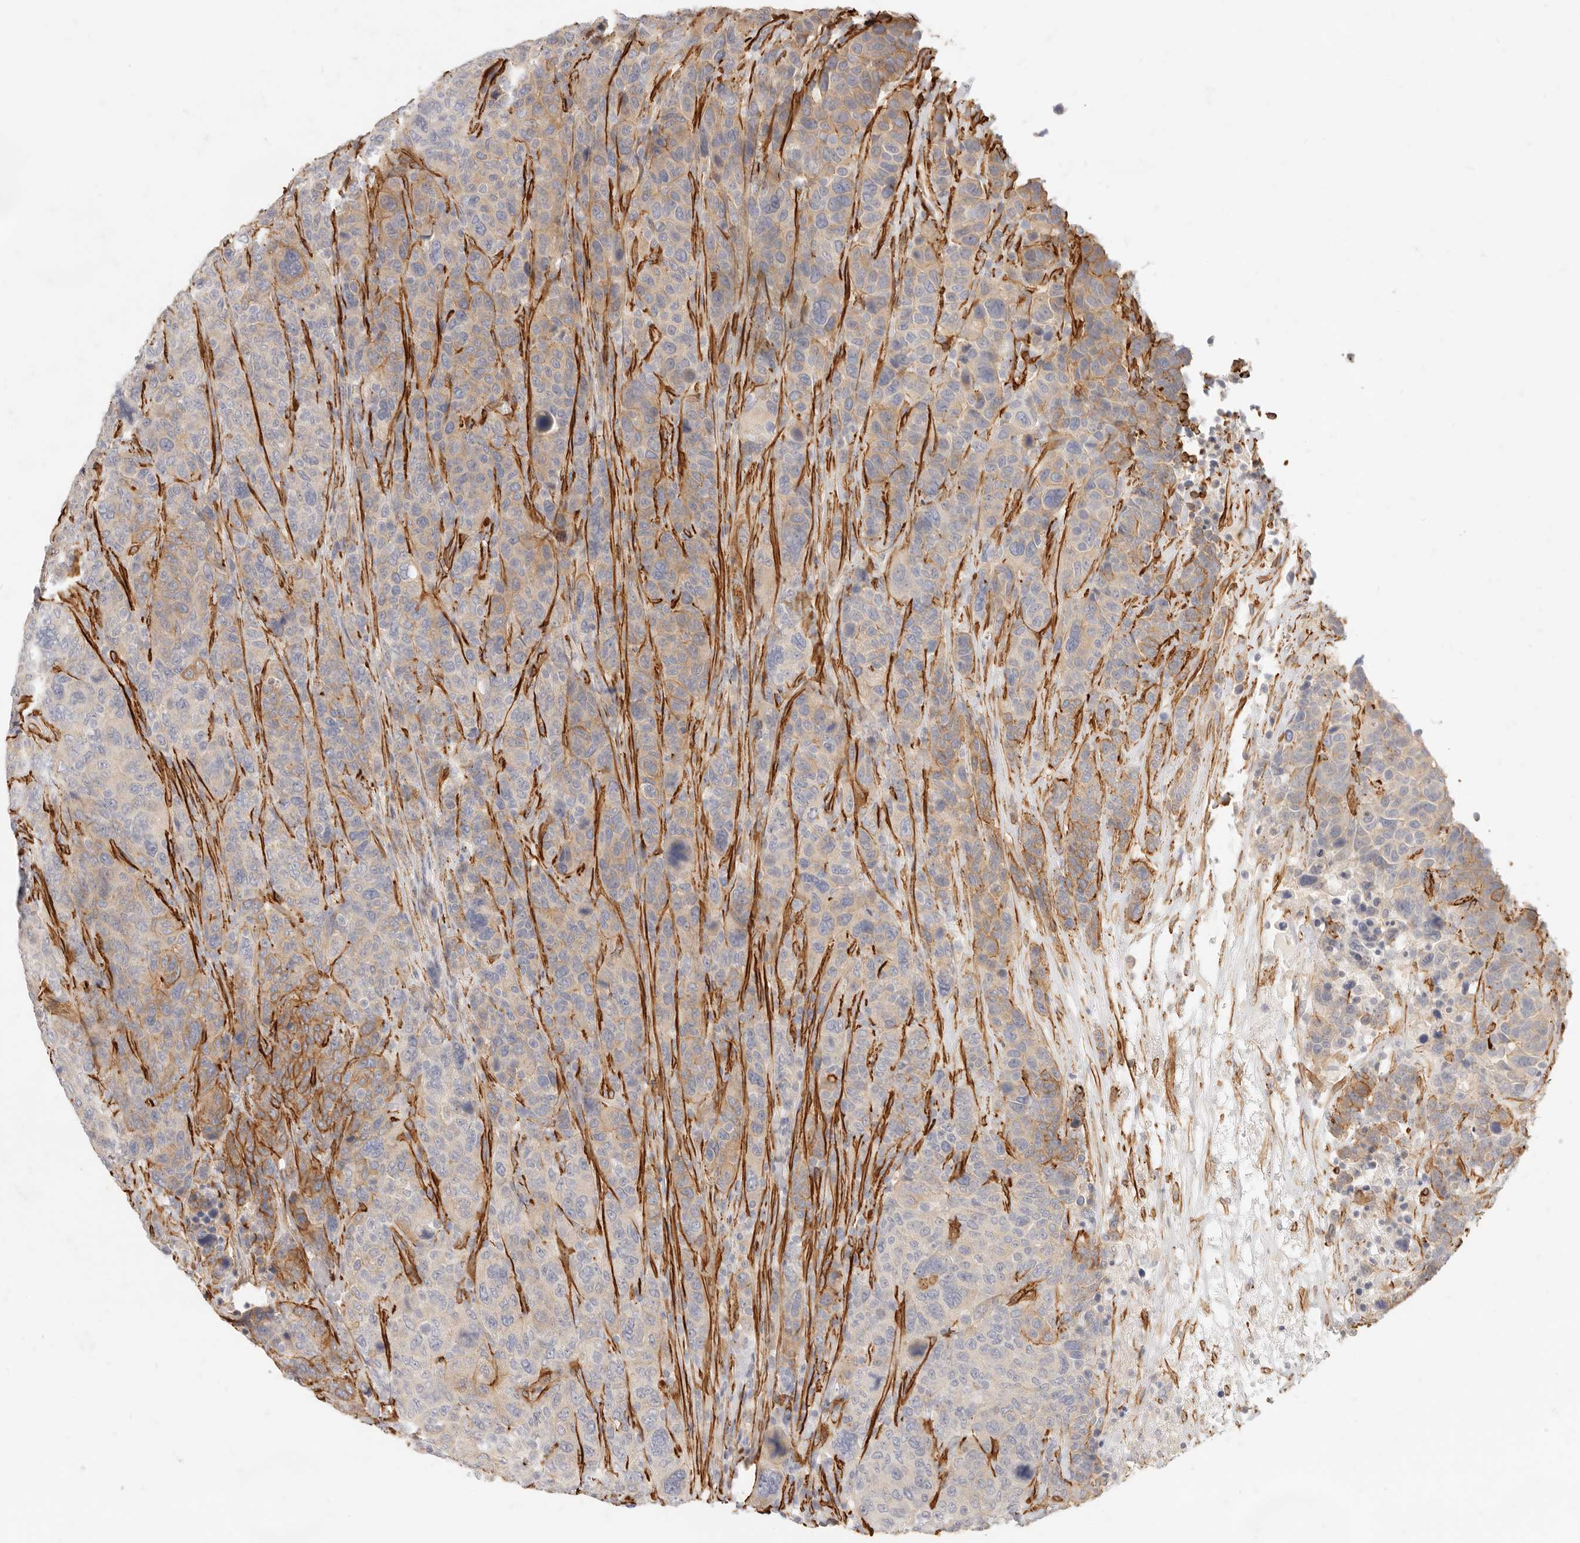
{"staining": {"intensity": "weak", "quantity": "25%-75%", "location": "cytoplasmic/membranous"}, "tissue": "breast cancer", "cell_type": "Tumor cells", "image_type": "cancer", "snomed": [{"axis": "morphology", "description": "Duct carcinoma"}, {"axis": "topography", "description": "Breast"}], "caption": "Breast cancer stained for a protein (brown) demonstrates weak cytoplasmic/membranous positive positivity in about 25%-75% of tumor cells.", "gene": "TMTC2", "patient": {"sex": "female", "age": 37}}